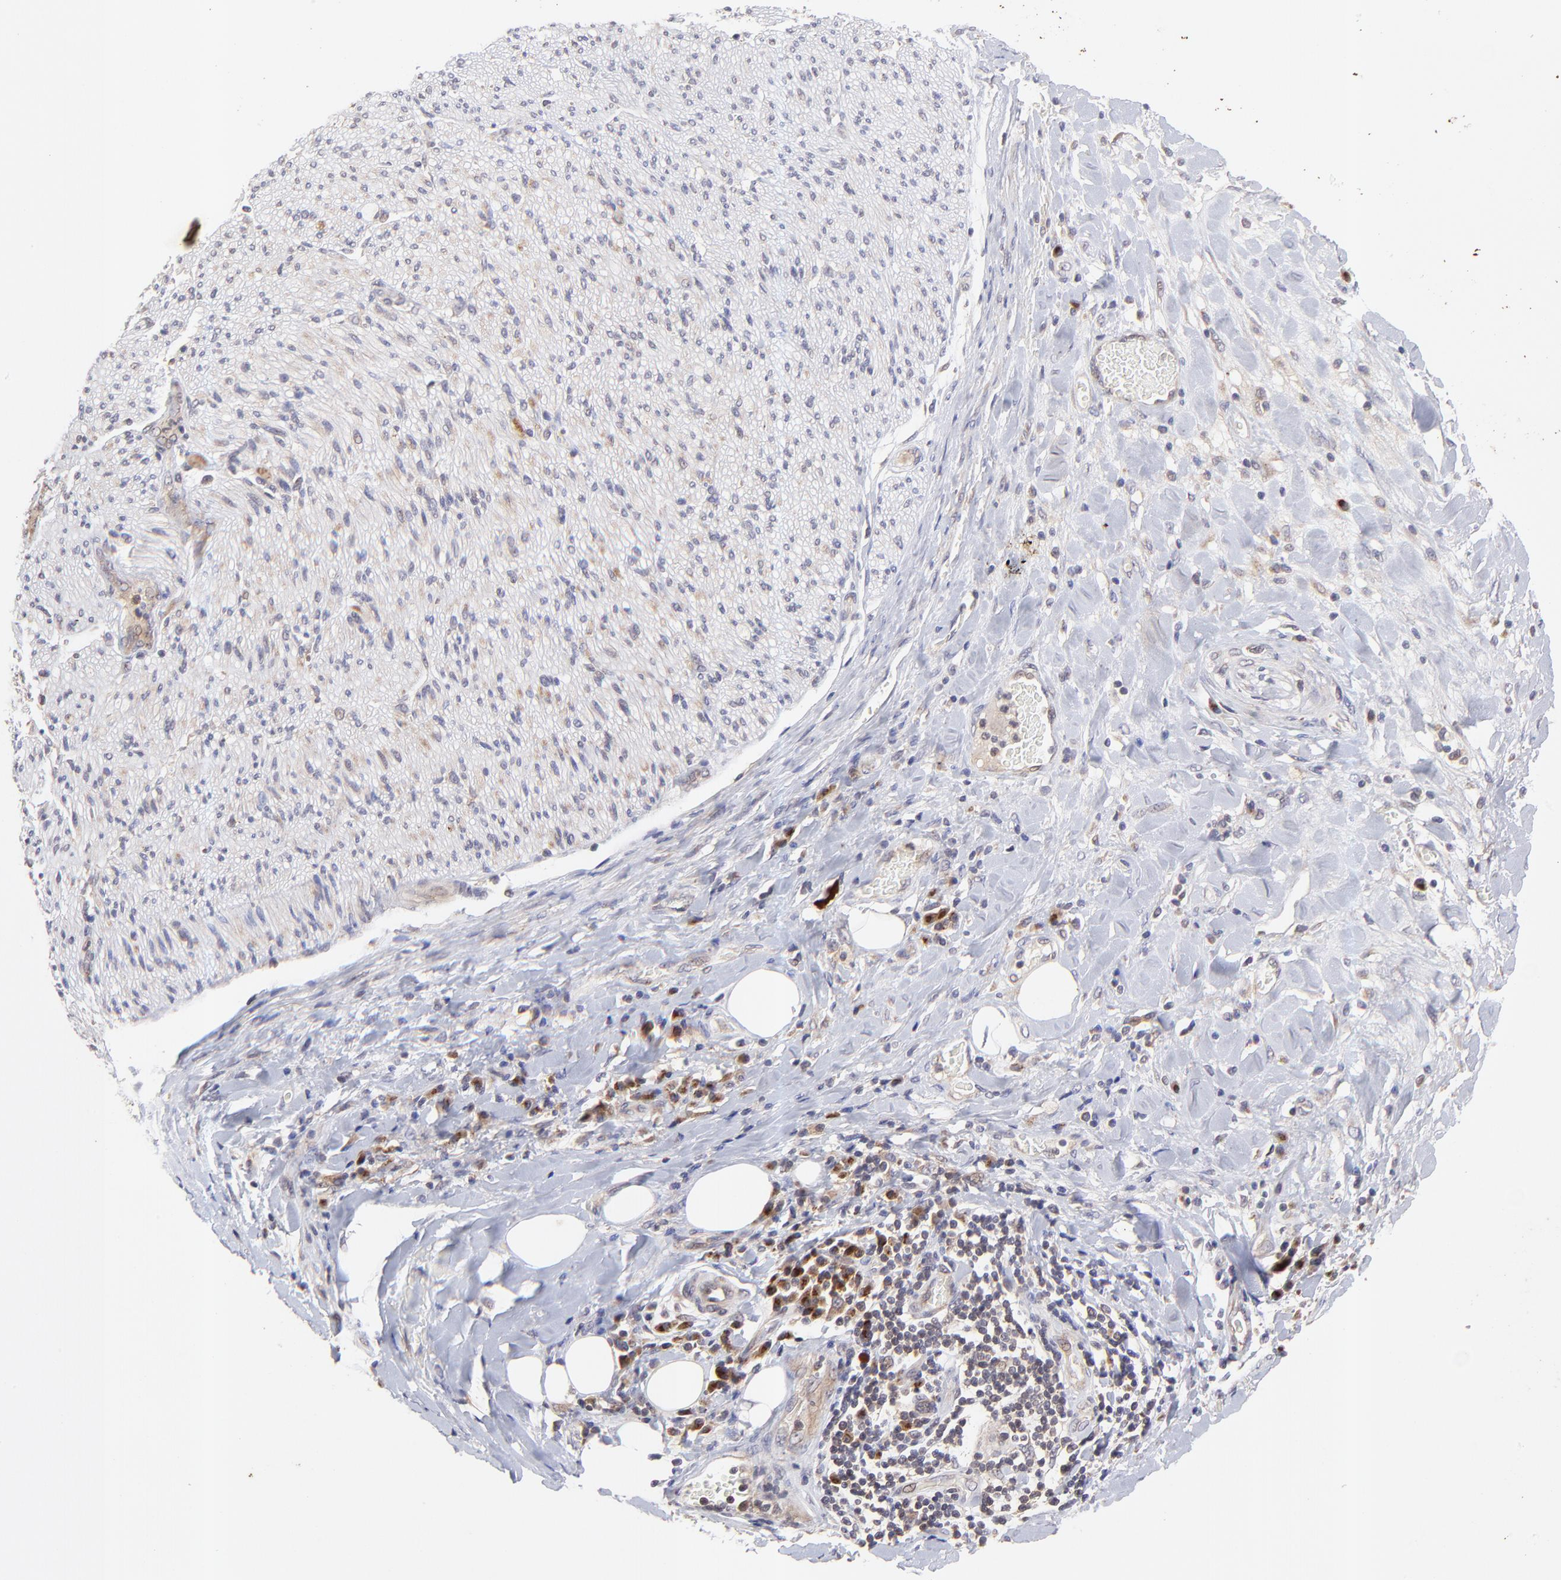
{"staining": {"intensity": "weak", "quantity": ">75%", "location": "cytoplasmic/membranous"}, "tissue": "liver cancer", "cell_type": "Tumor cells", "image_type": "cancer", "snomed": [{"axis": "morphology", "description": "Cholangiocarcinoma"}, {"axis": "topography", "description": "Liver"}], "caption": "This micrograph reveals immunohistochemistry (IHC) staining of liver cancer, with low weak cytoplasmic/membranous expression in about >75% of tumor cells.", "gene": "TNRC6B", "patient": {"sex": "male", "age": 58}}